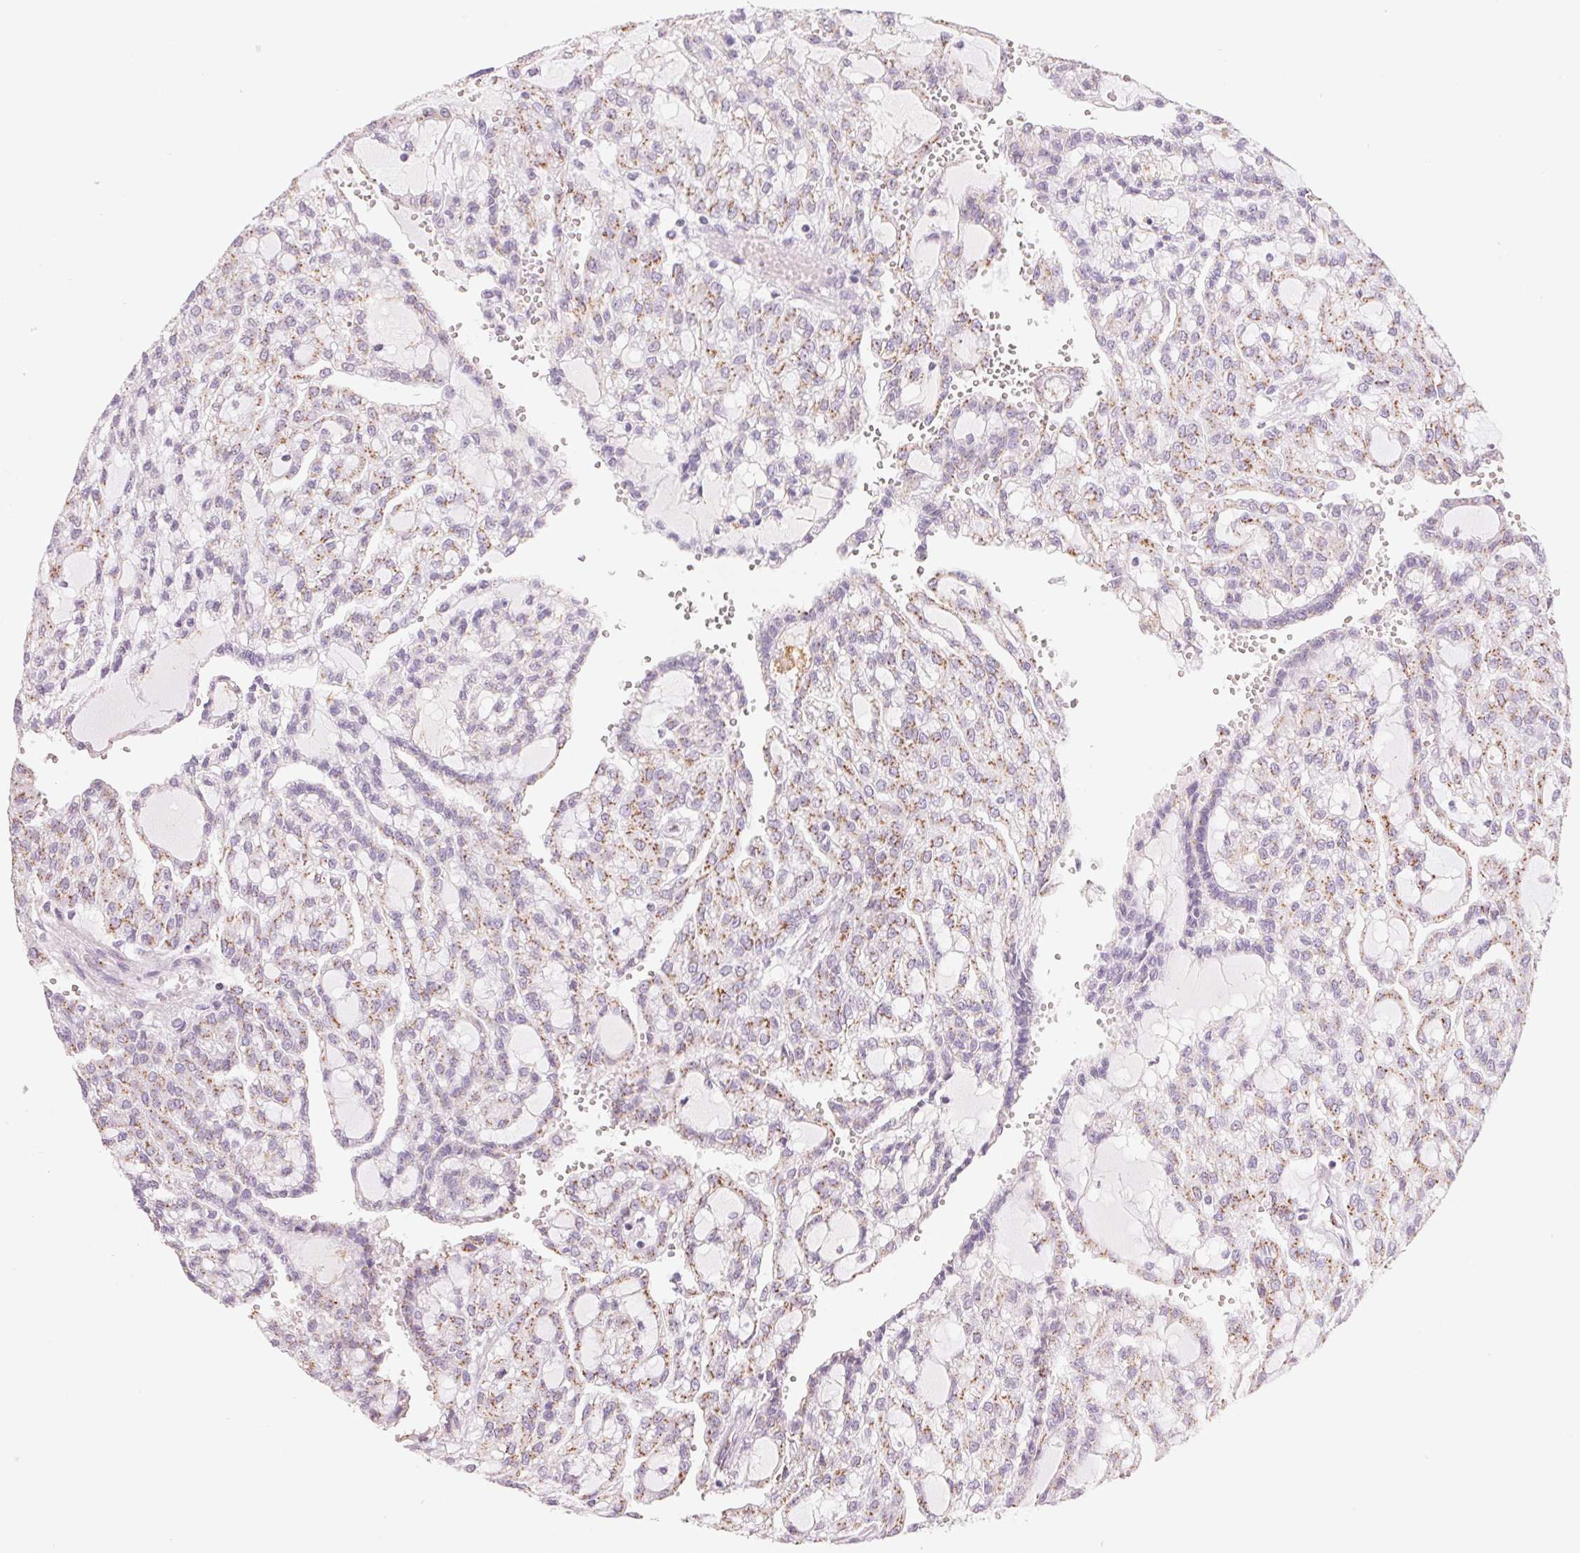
{"staining": {"intensity": "moderate", "quantity": ">75%", "location": "cytoplasmic/membranous"}, "tissue": "renal cancer", "cell_type": "Tumor cells", "image_type": "cancer", "snomed": [{"axis": "morphology", "description": "Adenocarcinoma, NOS"}, {"axis": "topography", "description": "Kidney"}], "caption": "A micrograph of human renal adenocarcinoma stained for a protein displays moderate cytoplasmic/membranous brown staining in tumor cells.", "gene": "GALNT7", "patient": {"sex": "male", "age": 63}}